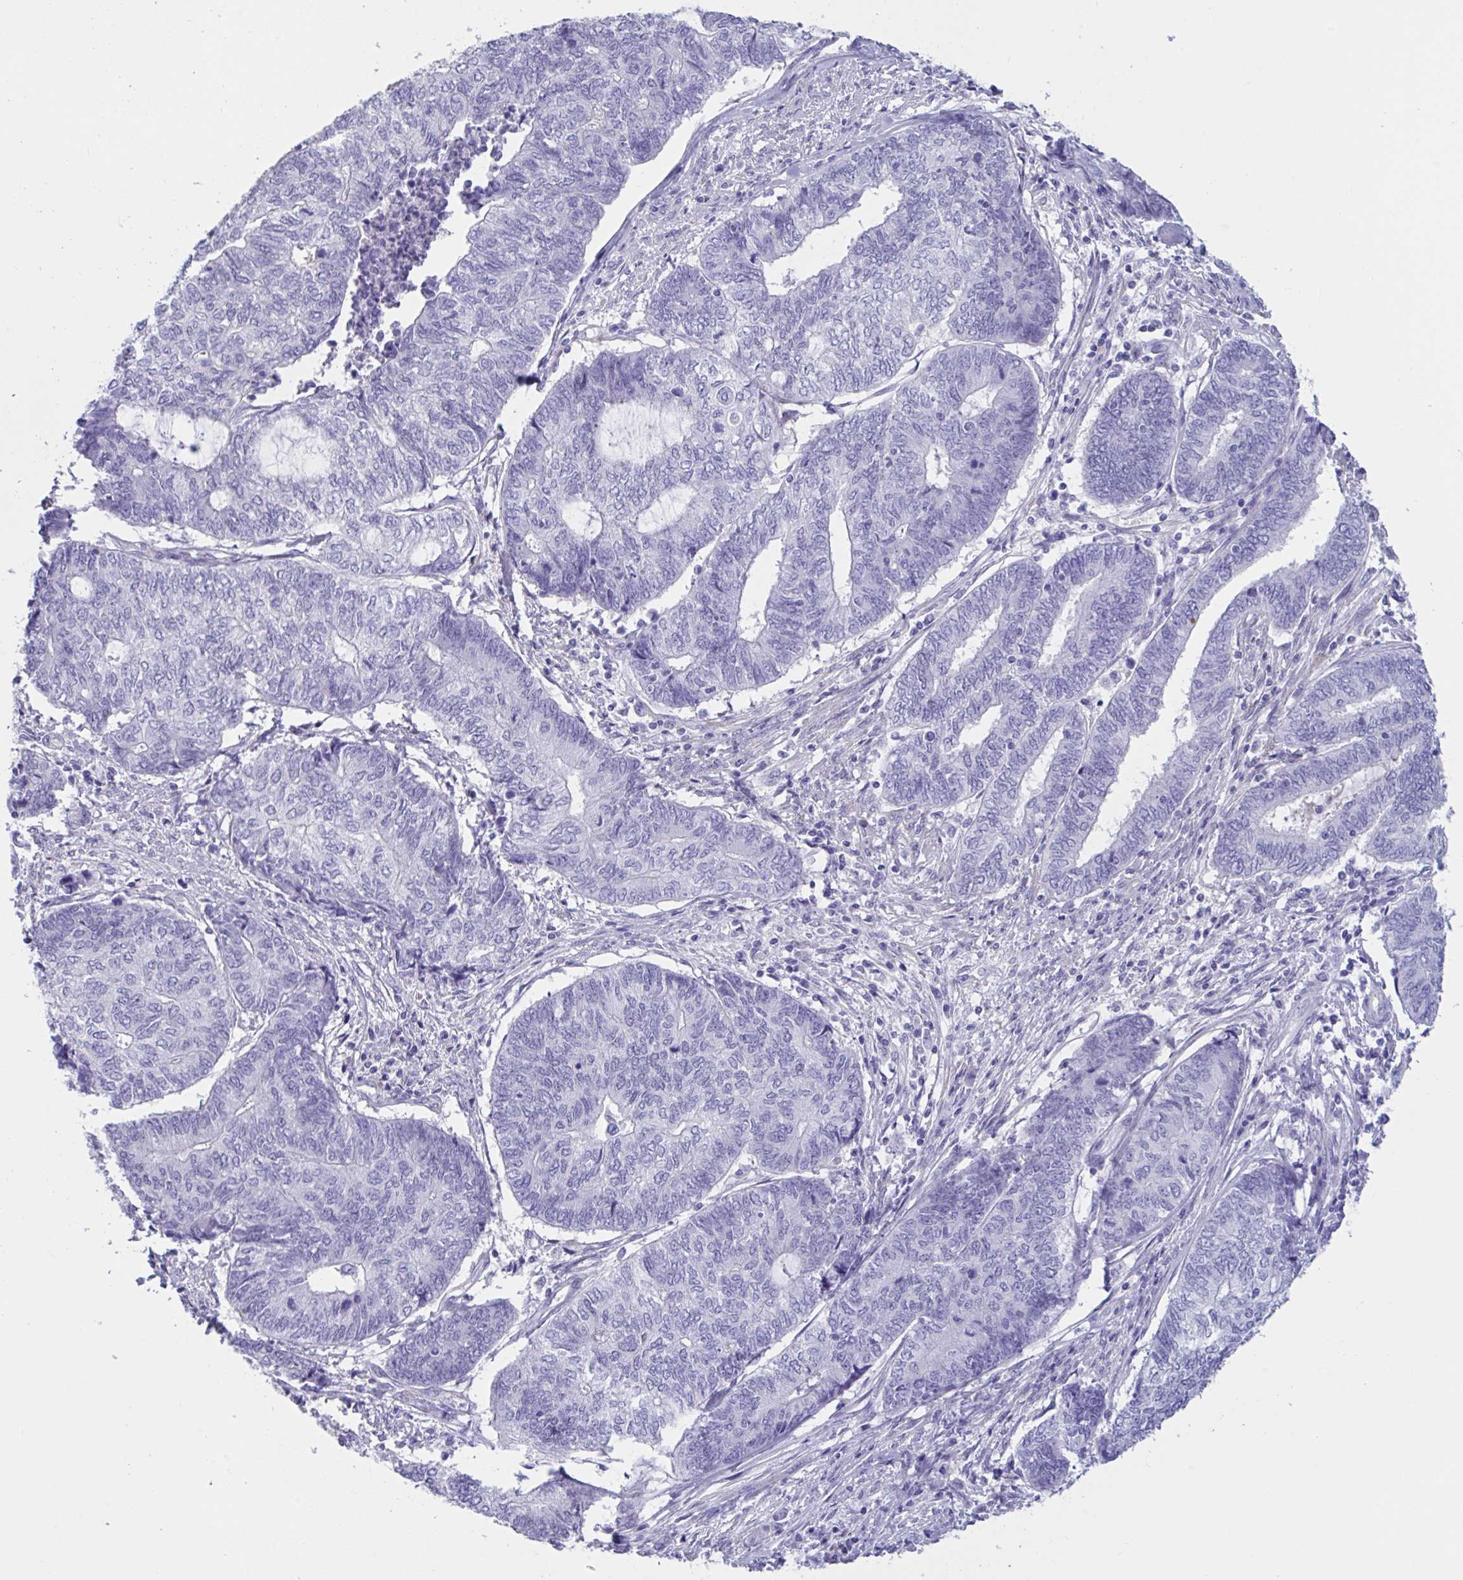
{"staining": {"intensity": "negative", "quantity": "none", "location": "none"}, "tissue": "endometrial cancer", "cell_type": "Tumor cells", "image_type": "cancer", "snomed": [{"axis": "morphology", "description": "Adenocarcinoma, NOS"}, {"axis": "topography", "description": "Uterus"}, {"axis": "topography", "description": "Endometrium"}], "caption": "This is a photomicrograph of immunohistochemistry (IHC) staining of endometrial adenocarcinoma, which shows no staining in tumor cells. Nuclei are stained in blue.", "gene": "TNNC1", "patient": {"sex": "female", "age": 70}}